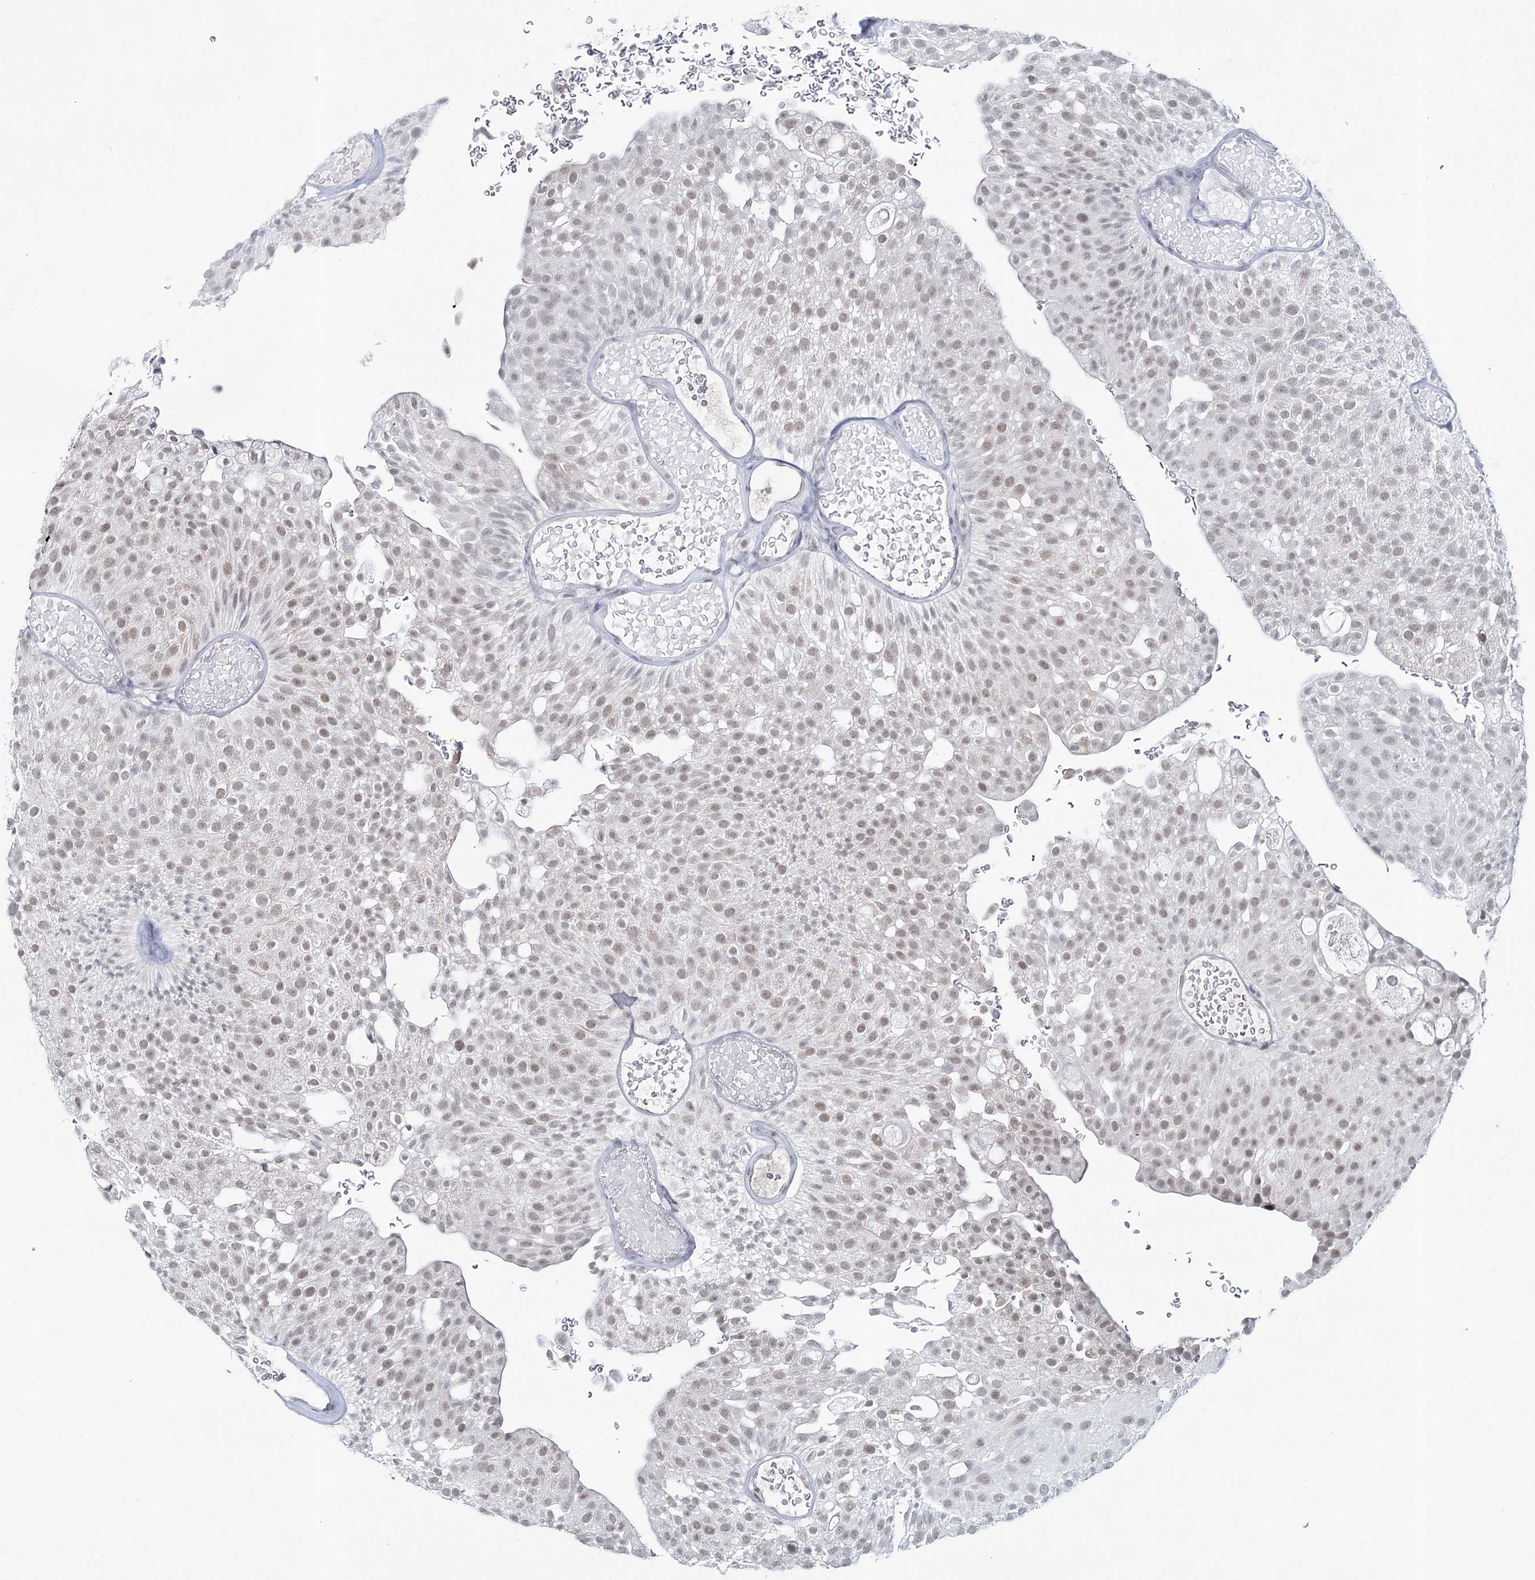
{"staining": {"intensity": "weak", "quantity": ">75%", "location": "nuclear"}, "tissue": "urothelial cancer", "cell_type": "Tumor cells", "image_type": "cancer", "snomed": [{"axis": "morphology", "description": "Urothelial carcinoma, Low grade"}, {"axis": "topography", "description": "Urinary bladder"}], "caption": "Immunohistochemistry micrograph of human low-grade urothelial carcinoma stained for a protein (brown), which demonstrates low levels of weak nuclear staining in about >75% of tumor cells.", "gene": "ZC3H8", "patient": {"sex": "male", "age": 78}}